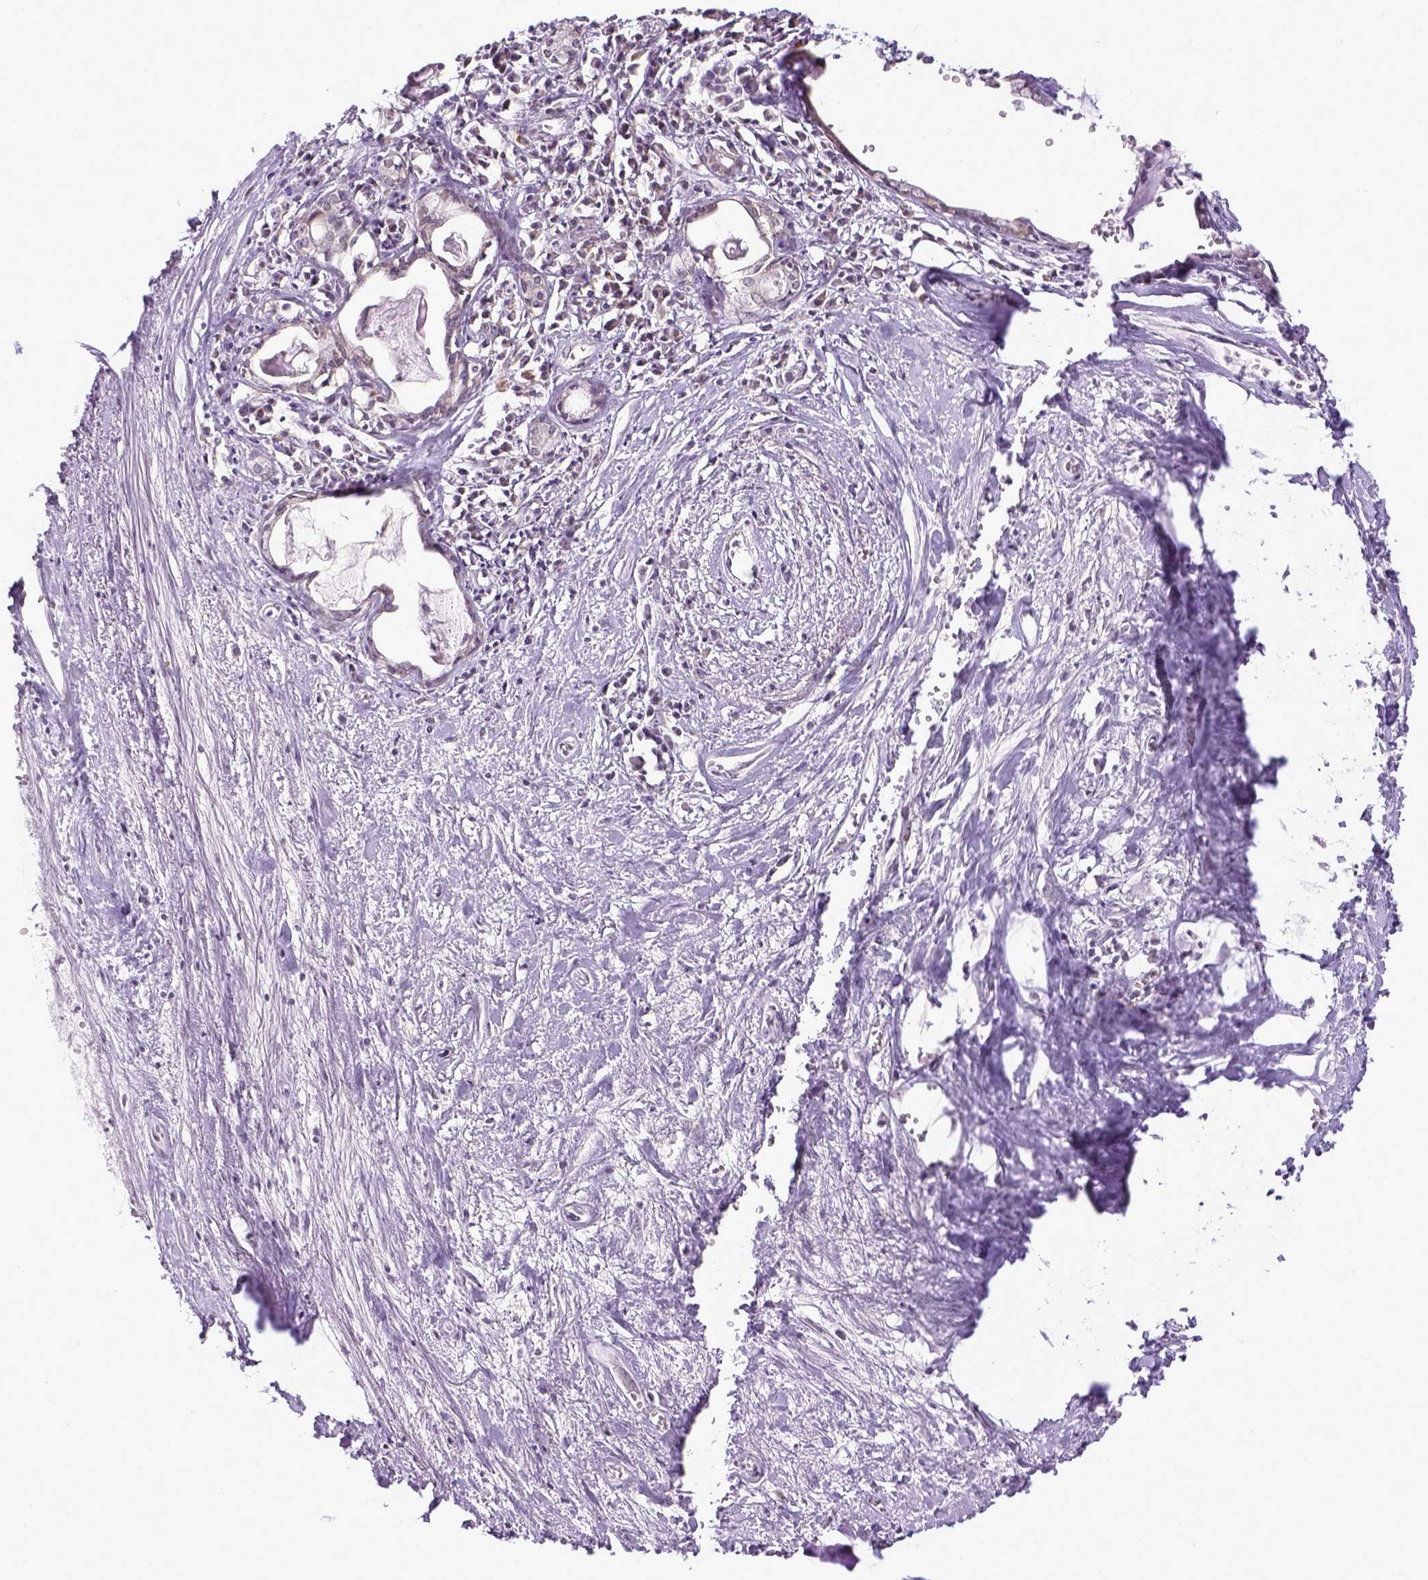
{"staining": {"intensity": "strong", "quantity": ">75%", "location": "nuclear"}, "tissue": "adipose tissue", "cell_type": "Adipocytes", "image_type": "normal", "snomed": [{"axis": "morphology", "description": "Normal tissue, NOS"}, {"axis": "morphology", "description": "Squamous cell carcinoma, NOS"}, {"axis": "topography", "description": "Cartilage tissue"}, {"axis": "topography", "description": "Head-Neck"}], "caption": "High-magnification brightfield microscopy of benign adipose tissue stained with DAB (3,3'-diaminobenzidine) (brown) and counterstained with hematoxylin (blue). adipocytes exhibit strong nuclear staining is seen in about>75% of cells.", "gene": "ZNF75D", "patient": {"sex": "male", "age": 57}}